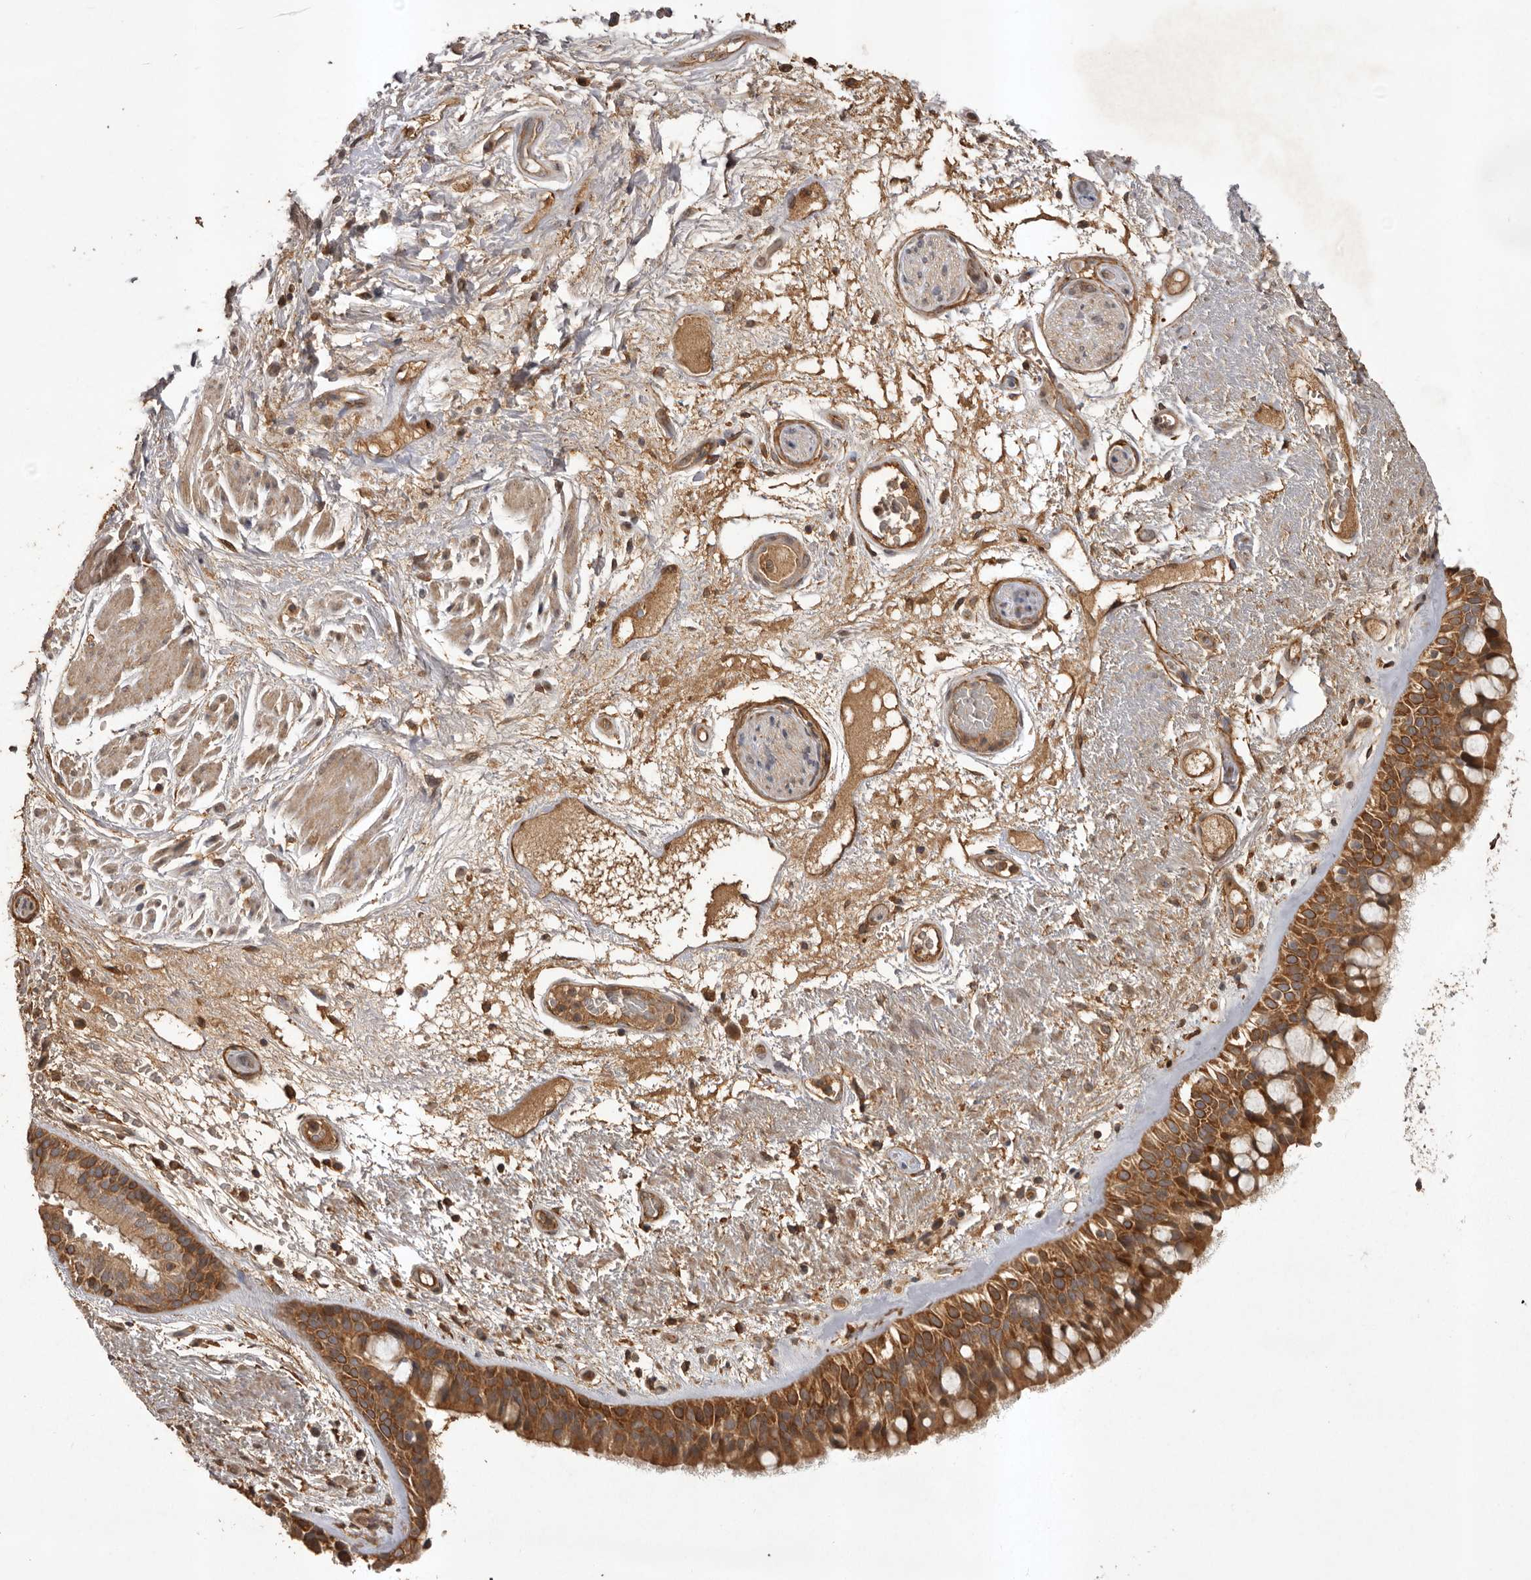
{"staining": {"intensity": "moderate", "quantity": ">75%", "location": "cytoplasmic/membranous"}, "tissue": "bronchus", "cell_type": "Respiratory epithelial cells", "image_type": "normal", "snomed": [{"axis": "morphology", "description": "Normal tissue, NOS"}, {"axis": "morphology", "description": "Squamous cell carcinoma, NOS"}, {"axis": "topography", "description": "Lymph node"}, {"axis": "topography", "description": "Bronchus"}, {"axis": "topography", "description": "Lung"}], "caption": "A medium amount of moderate cytoplasmic/membranous staining is identified in about >75% of respiratory epithelial cells in benign bronchus. (Brightfield microscopy of DAB IHC at high magnification).", "gene": "SLC22A3", "patient": {"sex": "male", "age": 66}}